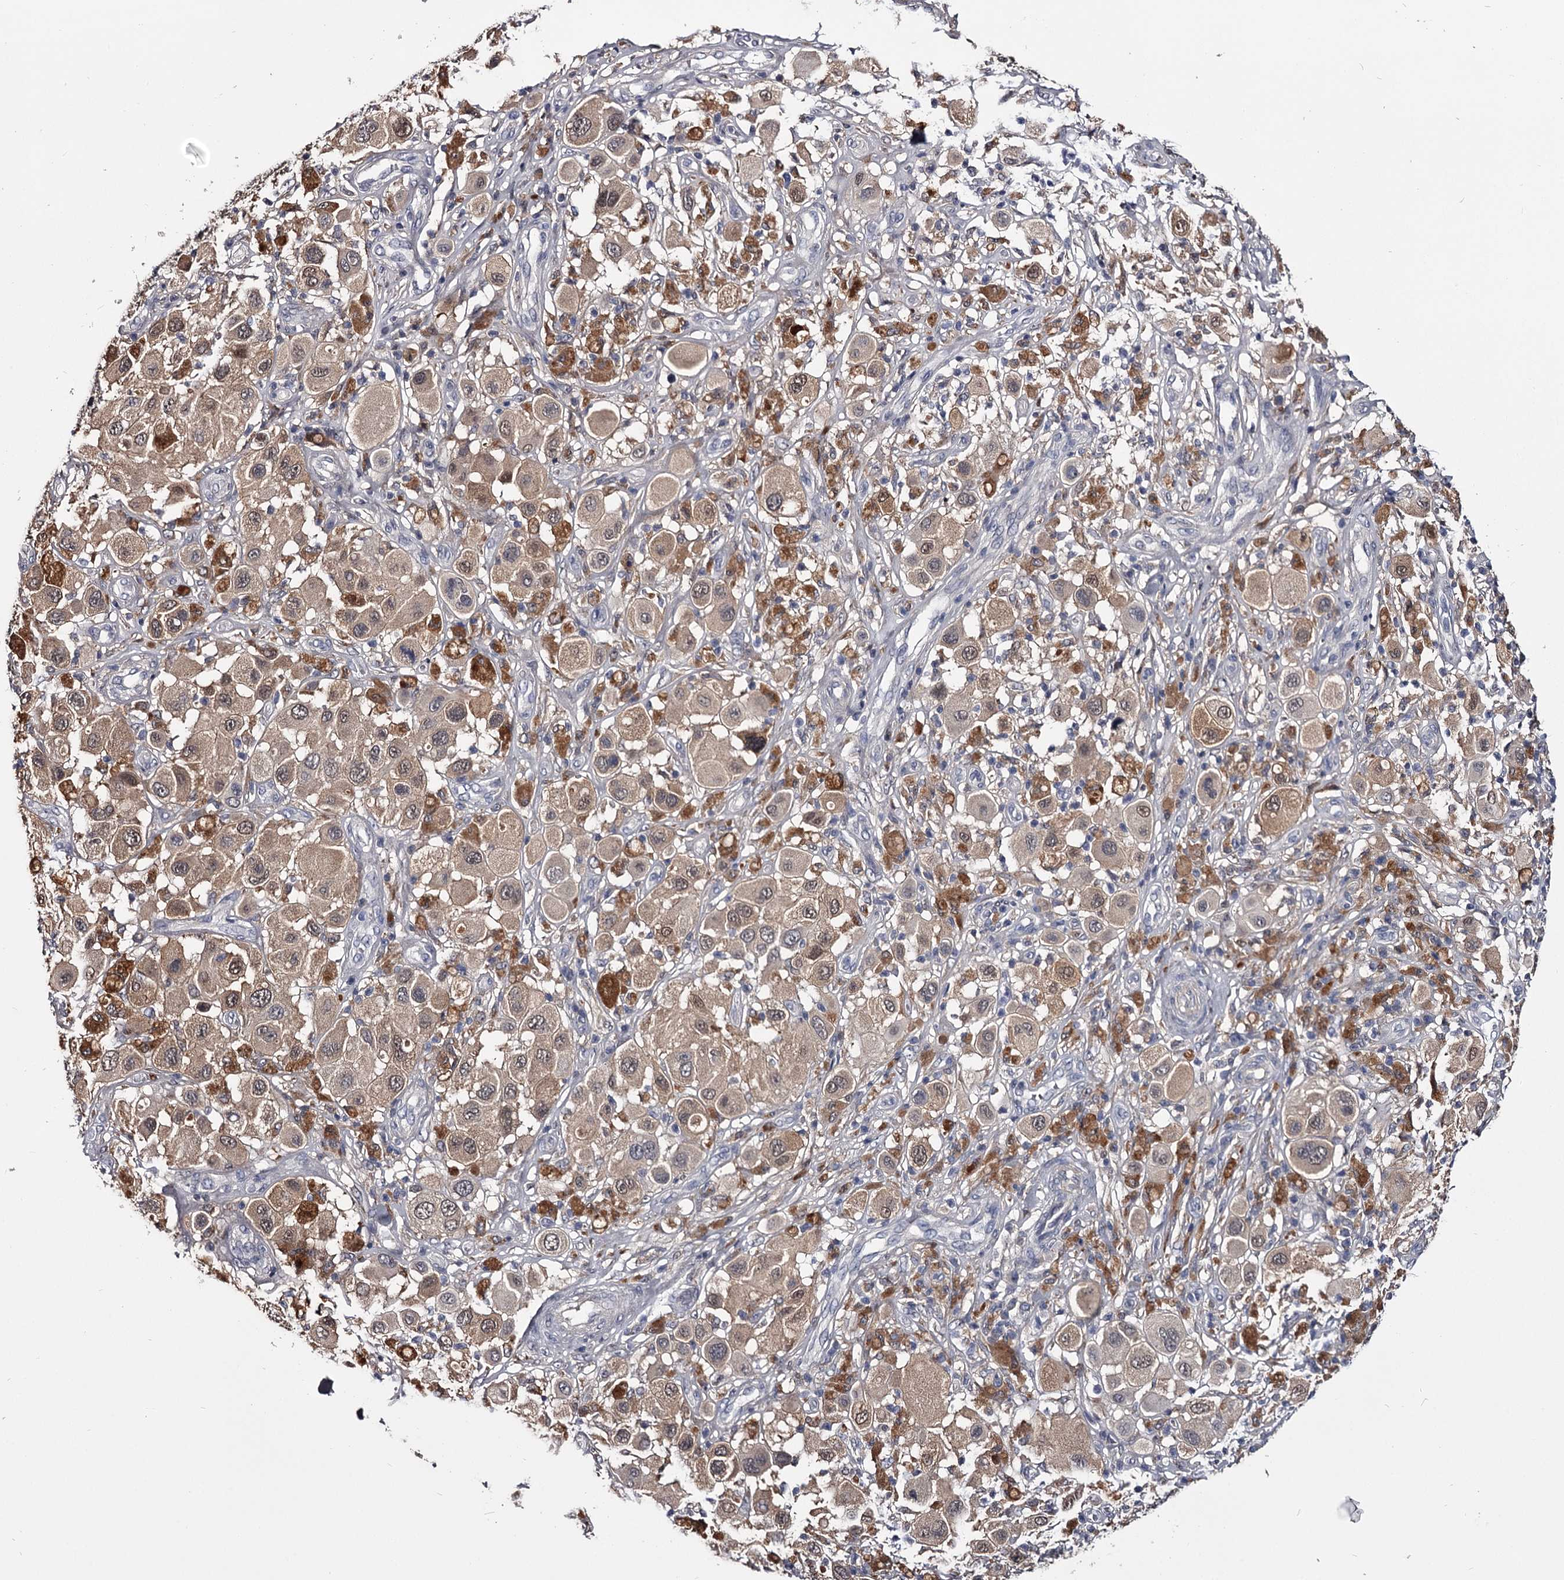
{"staining": {"intensity": "moderate", "quantity": ">75%", "location": "cytoplasmic/membranous,nuclear"}, "tissue": "melanoma", "cell_type": "Tumor cells", "image_type": "cancer", "snomed": [{"axis": "morphology", "description": "Malignant melanoma, Metastatic site"}, {"axis": "topography", "description": "Skin"}], "caption": "Malignant melanoma (metastatic site) stained with immunohistochemistry (IHC) reveals moderate cytoplasmic/membranous and nuclear positivity in about >75% of tumor cells. Using DAB (3,3'-diaminobenzidine) (brown) and hematoxylin (blue) stains, captured at high magnification using brightfield microscopy.", "gene": "GSTO1", "patient": {"sex": "male", "age": 41}}